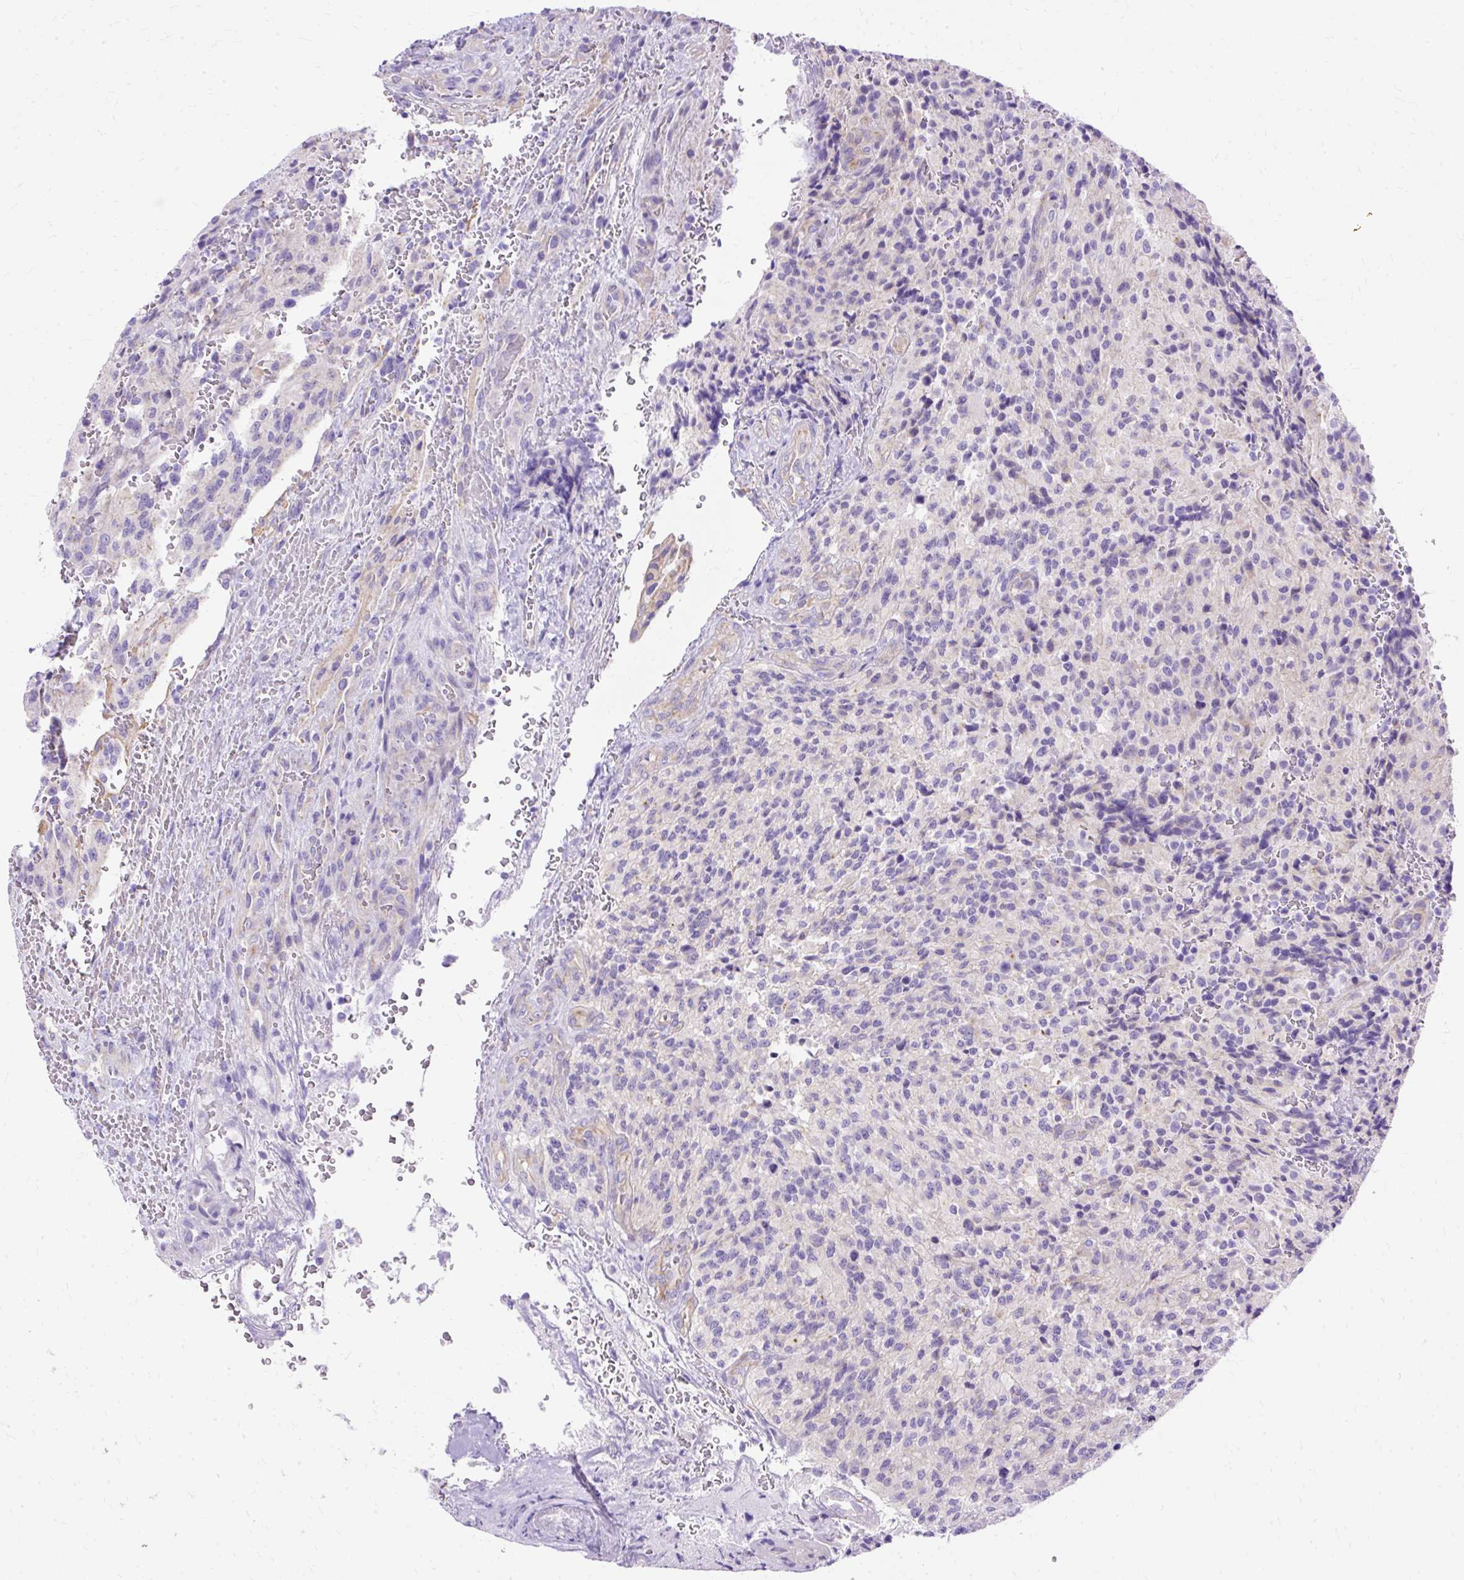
{"staining": {"intensity": "negative", "quantity": "none", "location": "none"}, "tissue": "glioma", "cell_type": "Tumor cells", "image_type": "cancer", "snomed": [{"axis": "morphology", "description": "Normal tissue, NOS"}, {"axis": "morphology", "description": "Glioma, malignant, High grade"}, {"axis": "topography", "description": "Cerebral cortex"}], "caption": "Immunohistochemistry histopathology image of neoplastic tissue: human glioma stained with DAB reveals no significant protein expression in tumor cells. The staining was performed using DAB to visualize the protein expression in brown, while the nuclei were stained in blue with hematoxylin (Magnification: 20x).", "gene": "MYO6", "patient": {"sex": "male", "age": 56}}